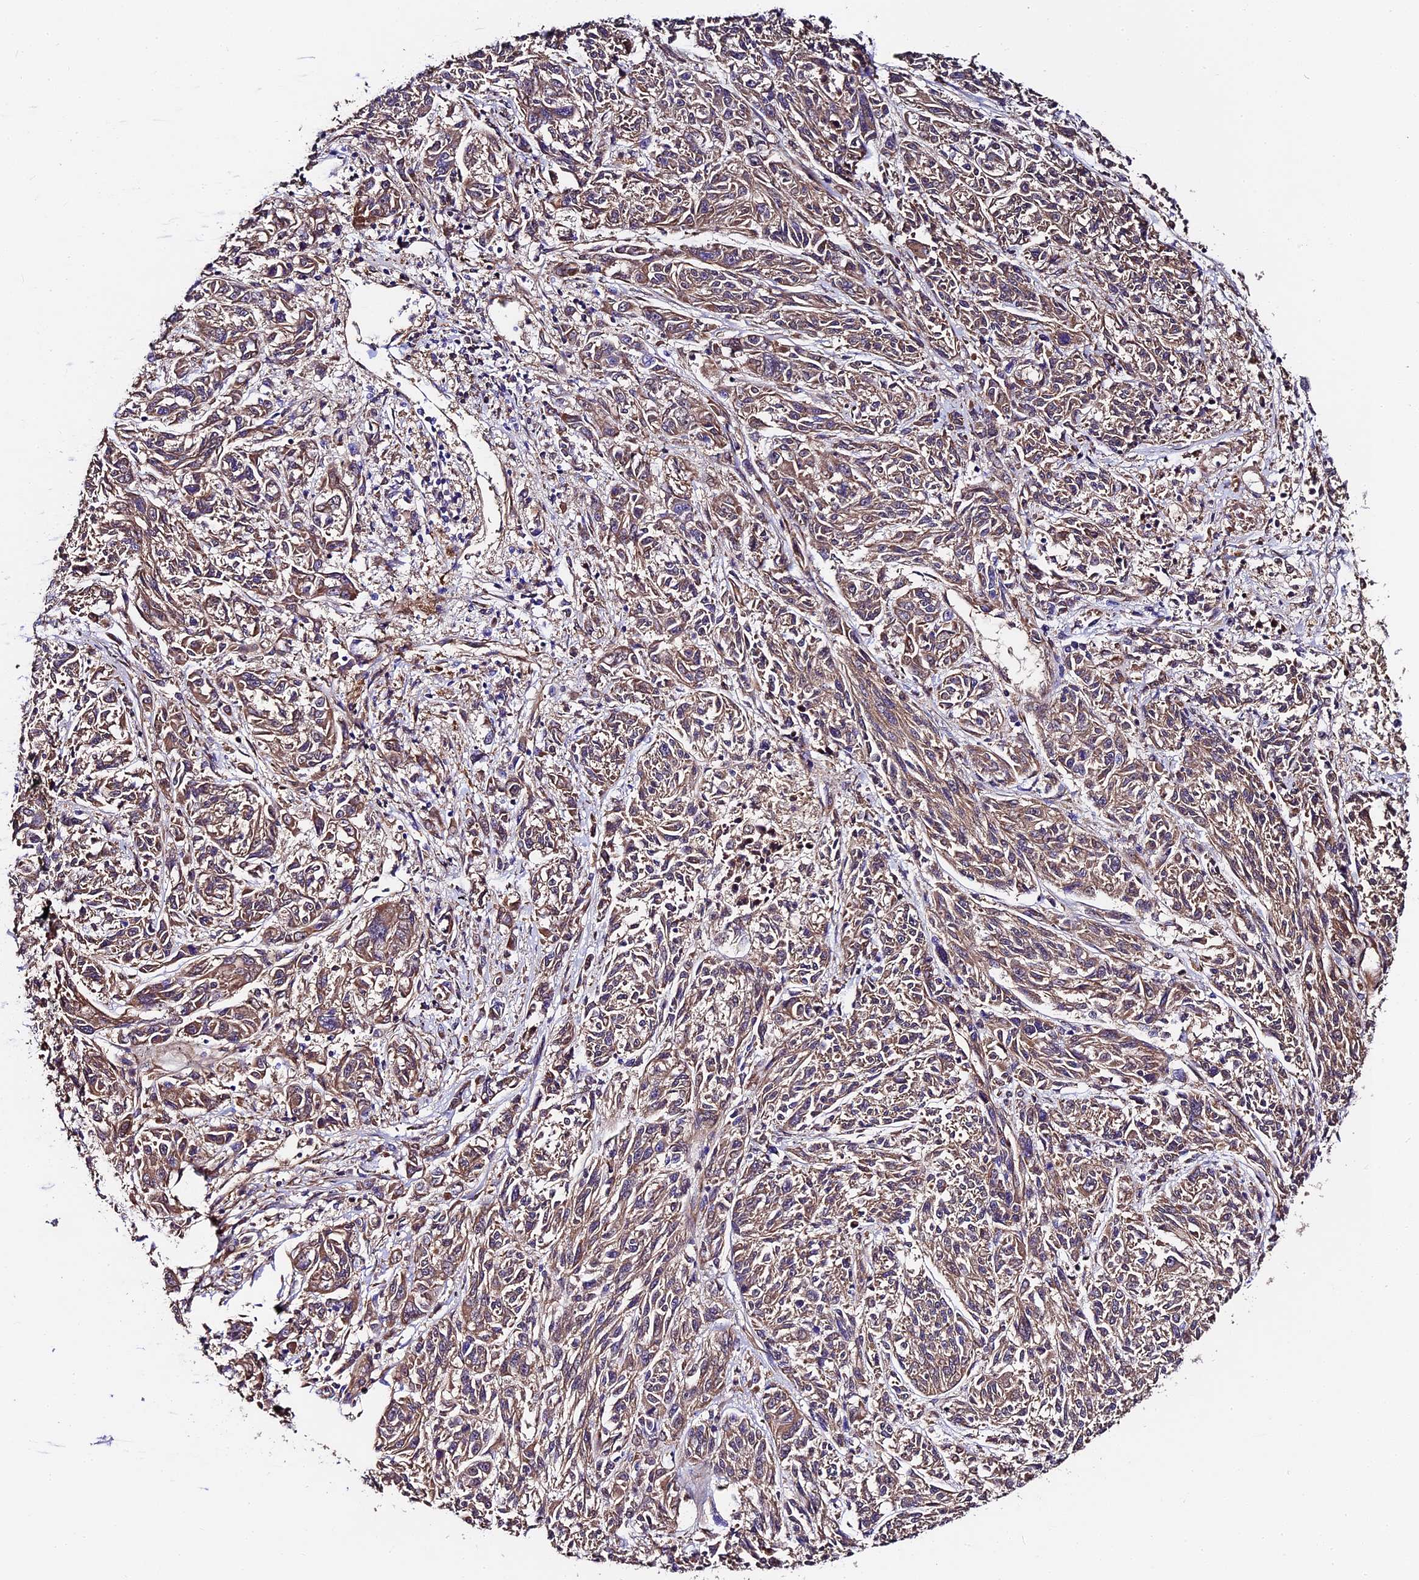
{"staining": {"intensity": "moderate", "quantity": "25%-75%", "location": "cytoplasmic/membranous"}, "tissue": "melanoma", "cell_type": "Tumor cells", "image_type": "cancer", "snomed": [{"axis": "morphology", "description": "Malignant melanoma, NOS"}, {"axis": "topography", "description": "Skin"}], "caption": "An image of human malignant melanoma stained for a protein exhibits moderate cytoplasmic/membranous brown staining in tumor cells.", "gene": "FREM3", "patient": {"sex": "male", "age": 53}}